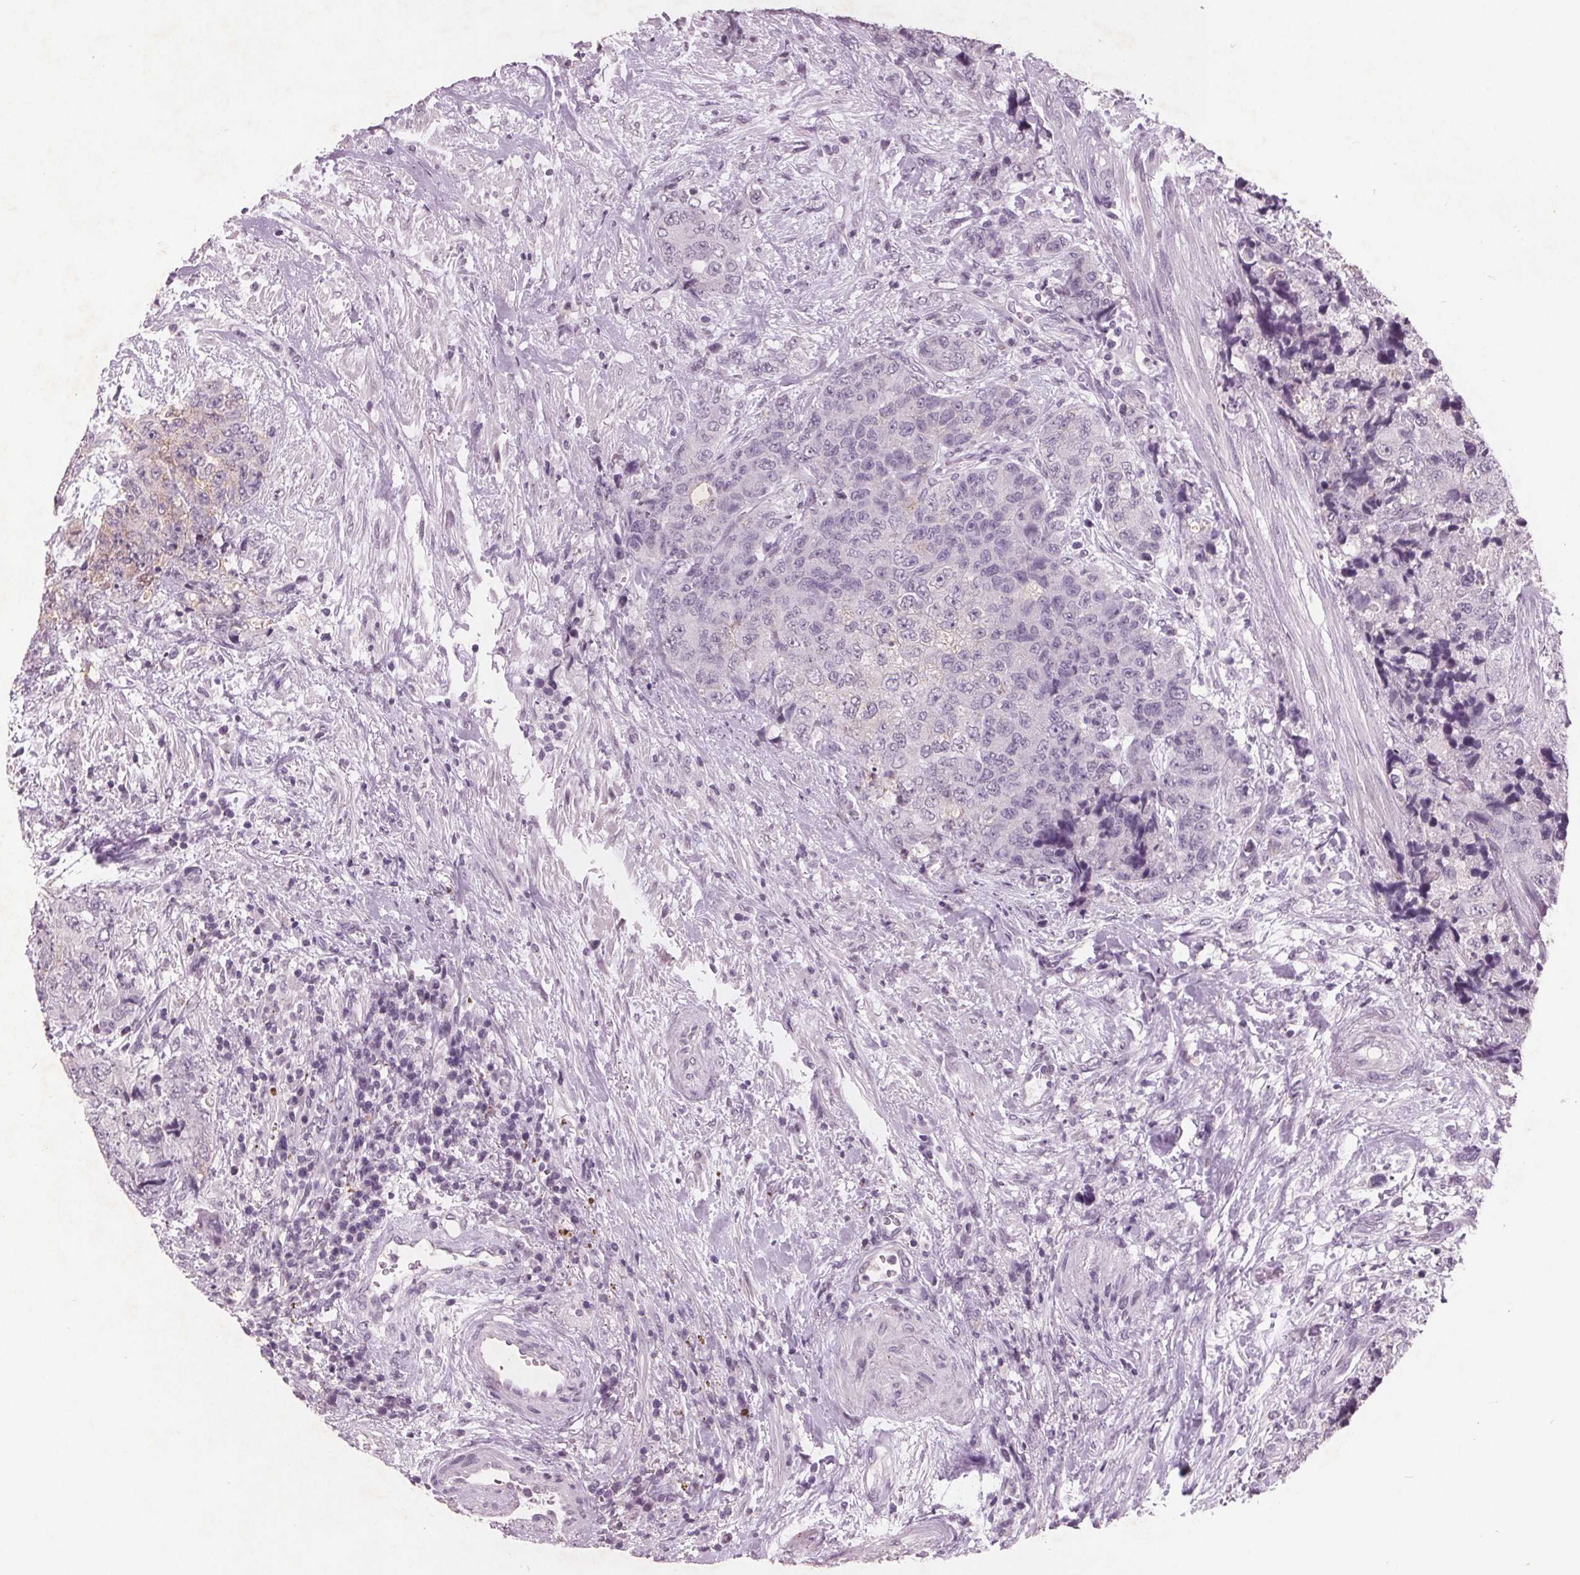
{"staining": {"intensity": "negative", "quantity": "none", "location": "none"}, "tissue": "urothelial cancer", "cell_type": "Tumor cells", "image_type": "cancer", "snomed": [{"axis": "morphology", "description": "Urothelial carcinoma, High grade"}, {"axis": "topography", "description": "Urinary bladder"}], "caption": "Immunohistochemistry of human urothelial cancer shows no positivity in tumor cells.", "gene": "PTPN14", "patient": {"sex": "female", "age": 78}}